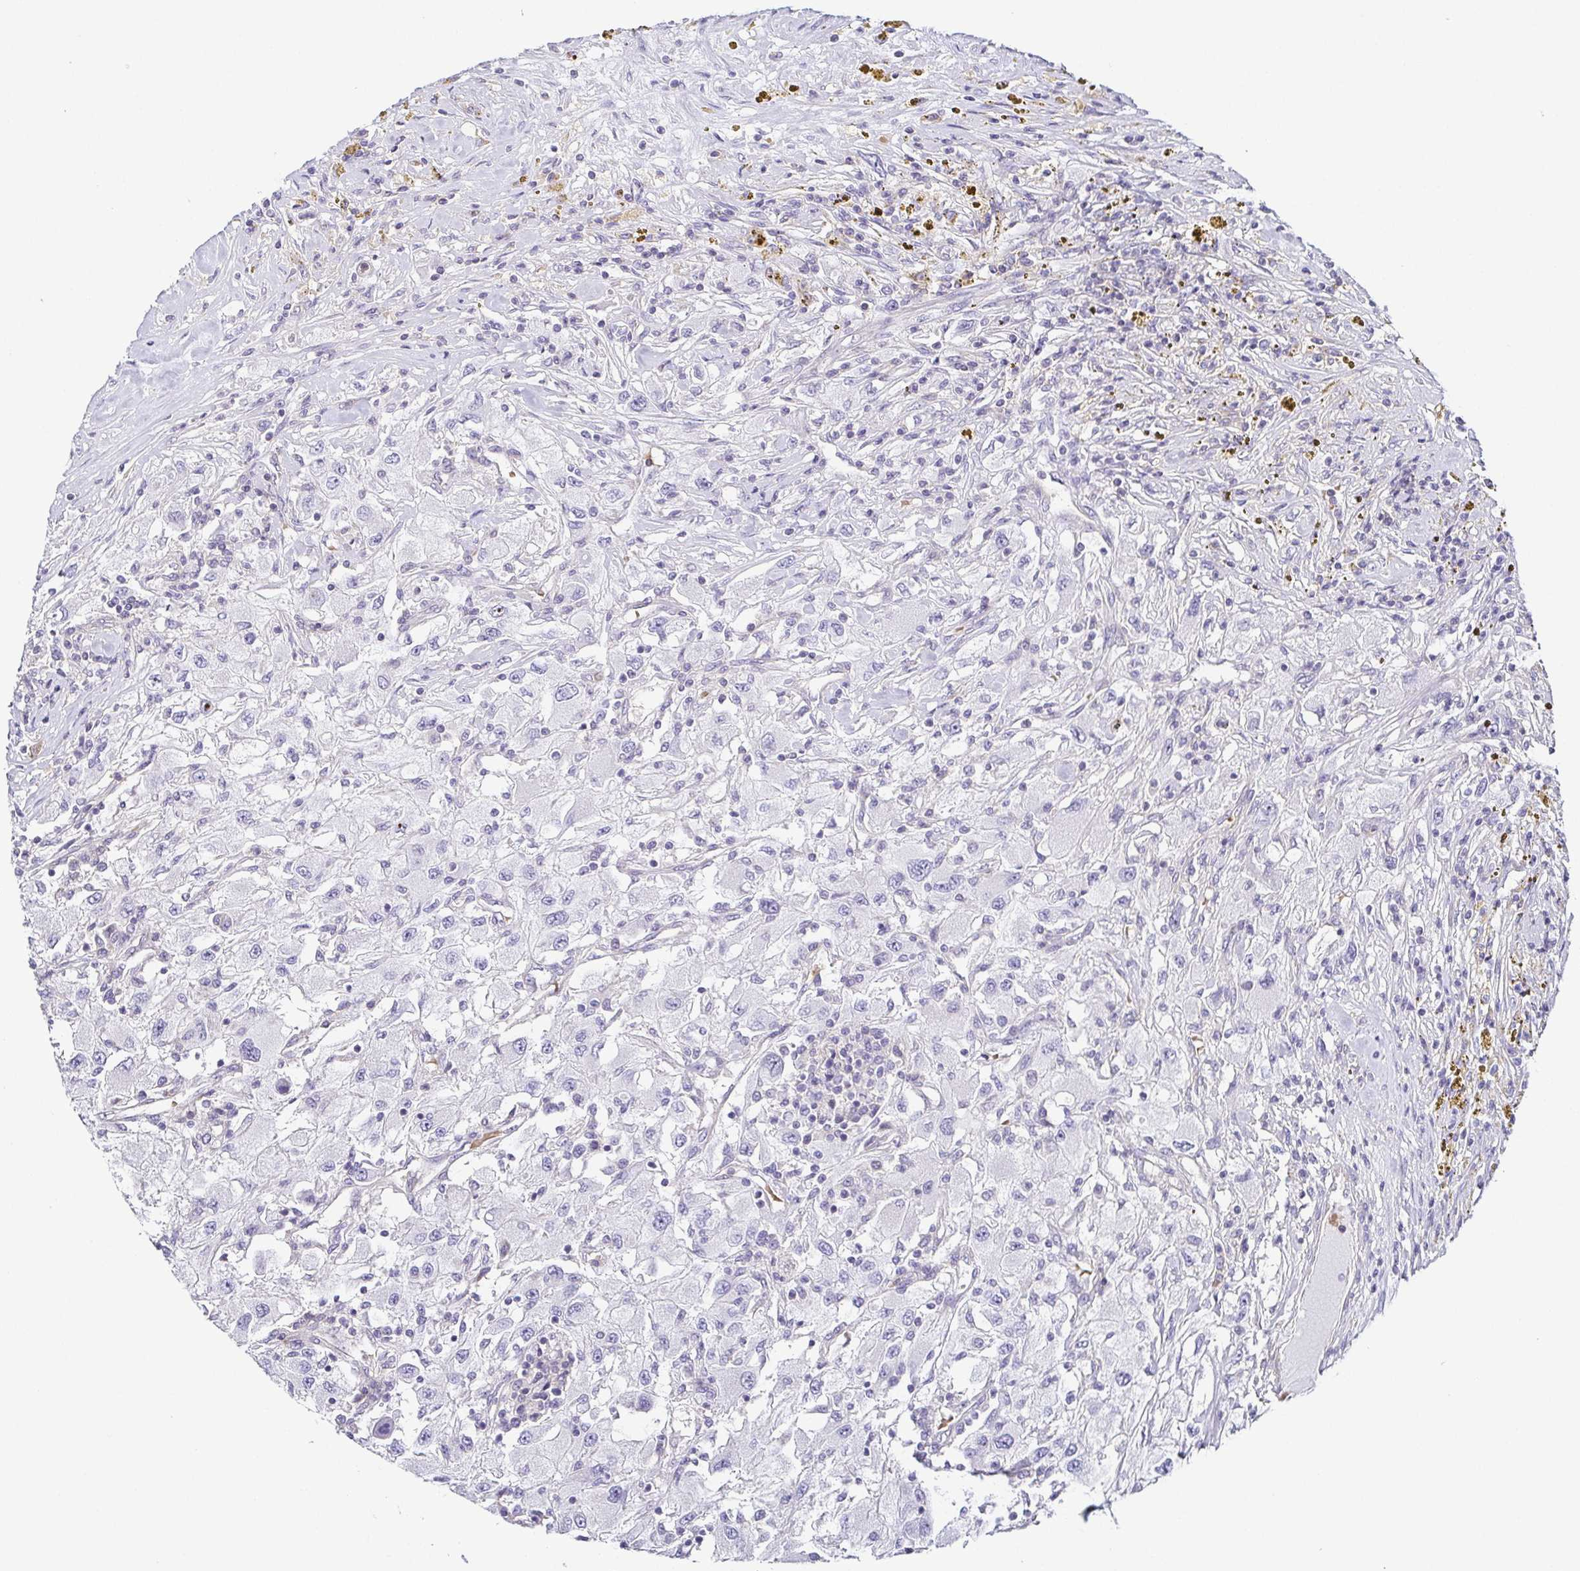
{"staining": {"intensity": "negative", "quantity": "none", "location": "none"}, "tissue": "renal cancer", "cell_type": "Tumor cells", "image_type": "cancer", "snomed": [{"axis": "morphology", "description": "Adenocarcinoma, NOS"}, {"axis": "topography", "description": "Kidney"}], "caption": "Immunohistochemistry (IHC) of renal cancer (adenocarcinoma) shows no expression in tumor cells. (Stains: DAB immunohistochemistry with hematoxylin counter stain, Microscopy: brightfield microscopy at high magnification).", "gene": "FAM162B", "patient": {"sex": "female", "age": 67}}